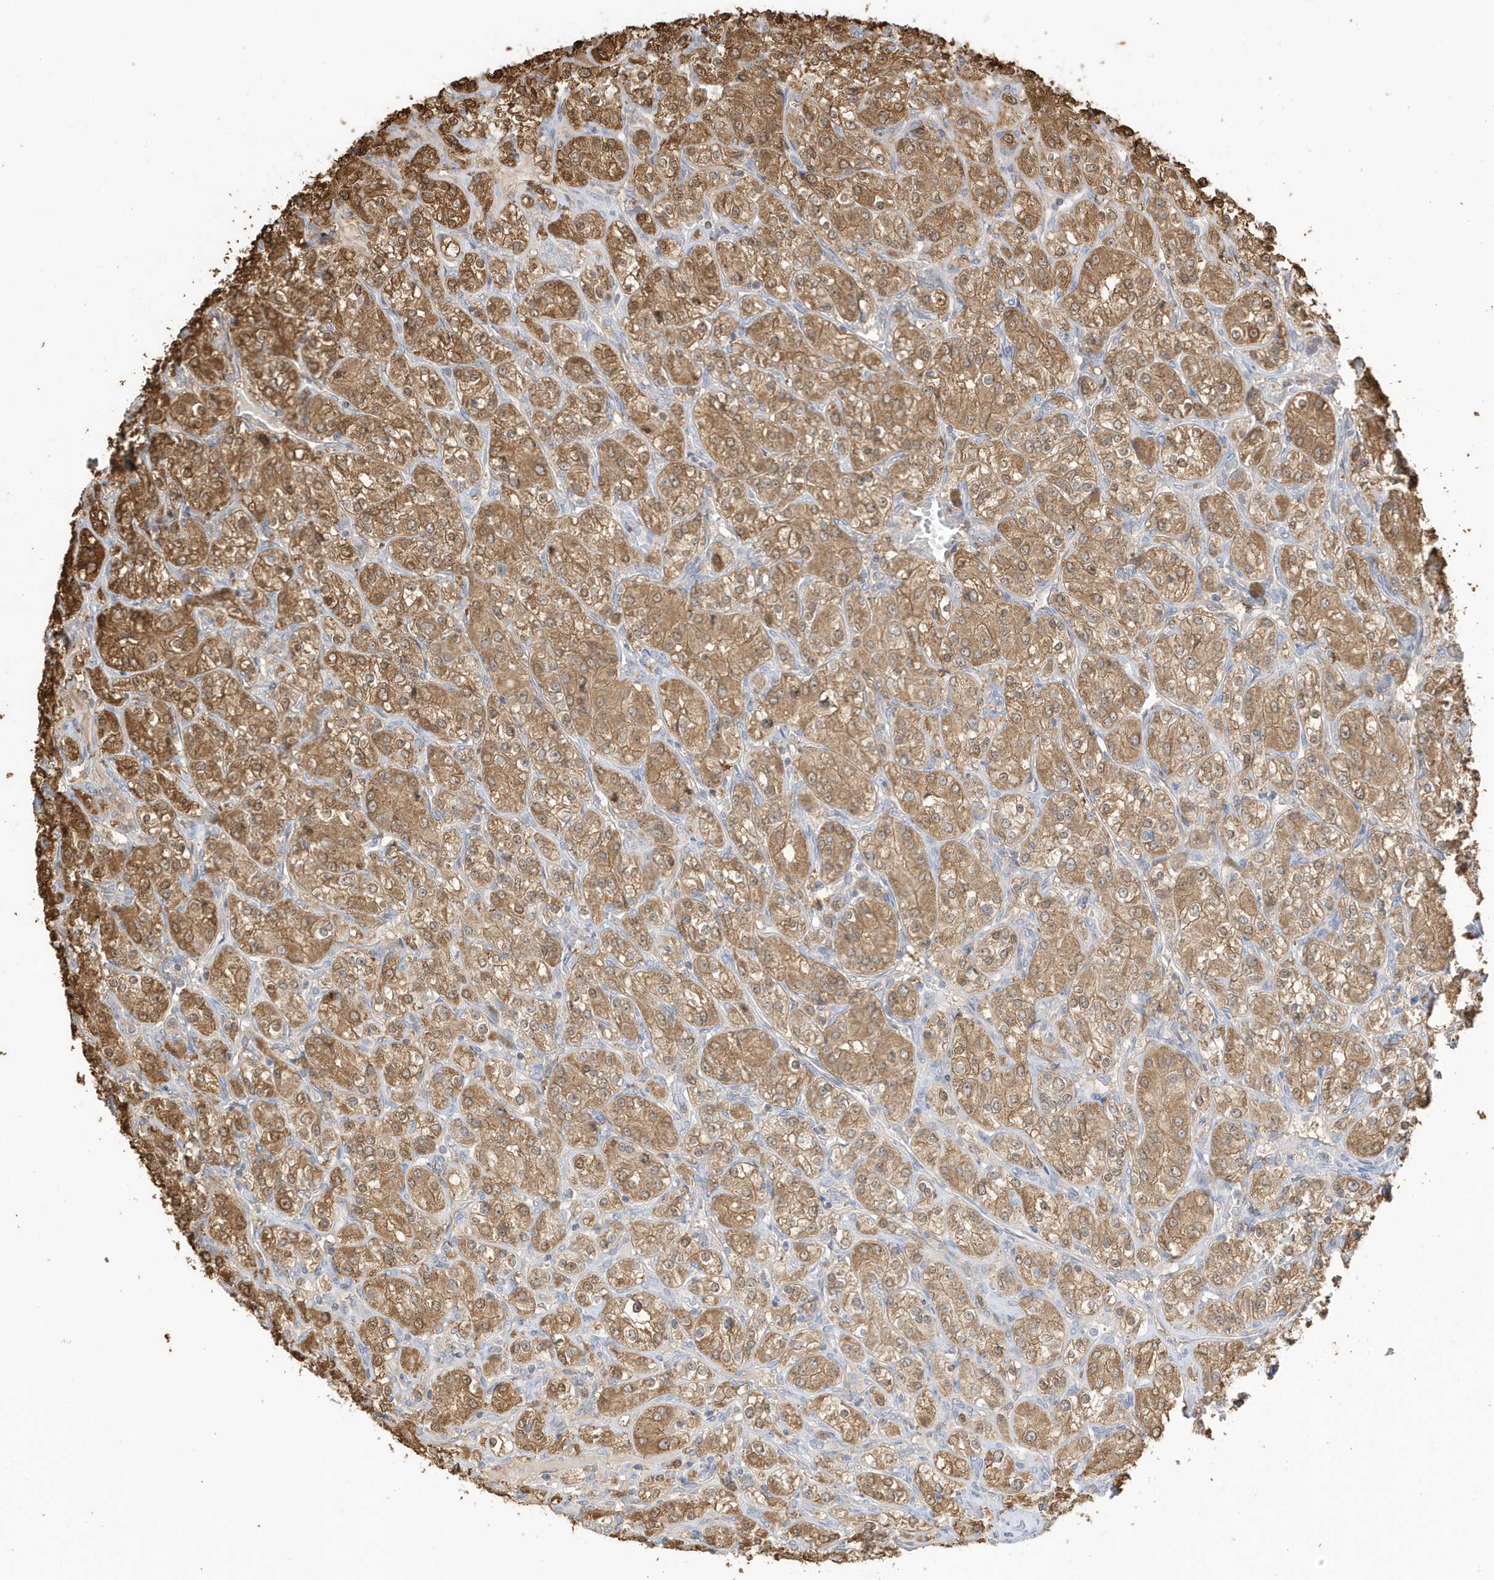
{"staining": {"intensity": "moderate", "quantity": ">75%", "location": "cytoplasmic/membranous"}, "tissue": "renal cancer", "cell_type": "Tumor cells", "image_type": "cancer", "snomed": [{"axis": "morphology", "description": "Adenocarcinoma, NOS"}, {"axis": "topography", "description": "Kidney"}], "caption": "DAB (3,3'-diaminobenzidine) immunohistochemical staining of adenocarcinoma (renal) demonstrates moderate cytoplasmic/membranous protein positivity in approximately >75% of tumor cells.", "gene": "AZI2", "patient": {"sex": "male", "age": 77}}